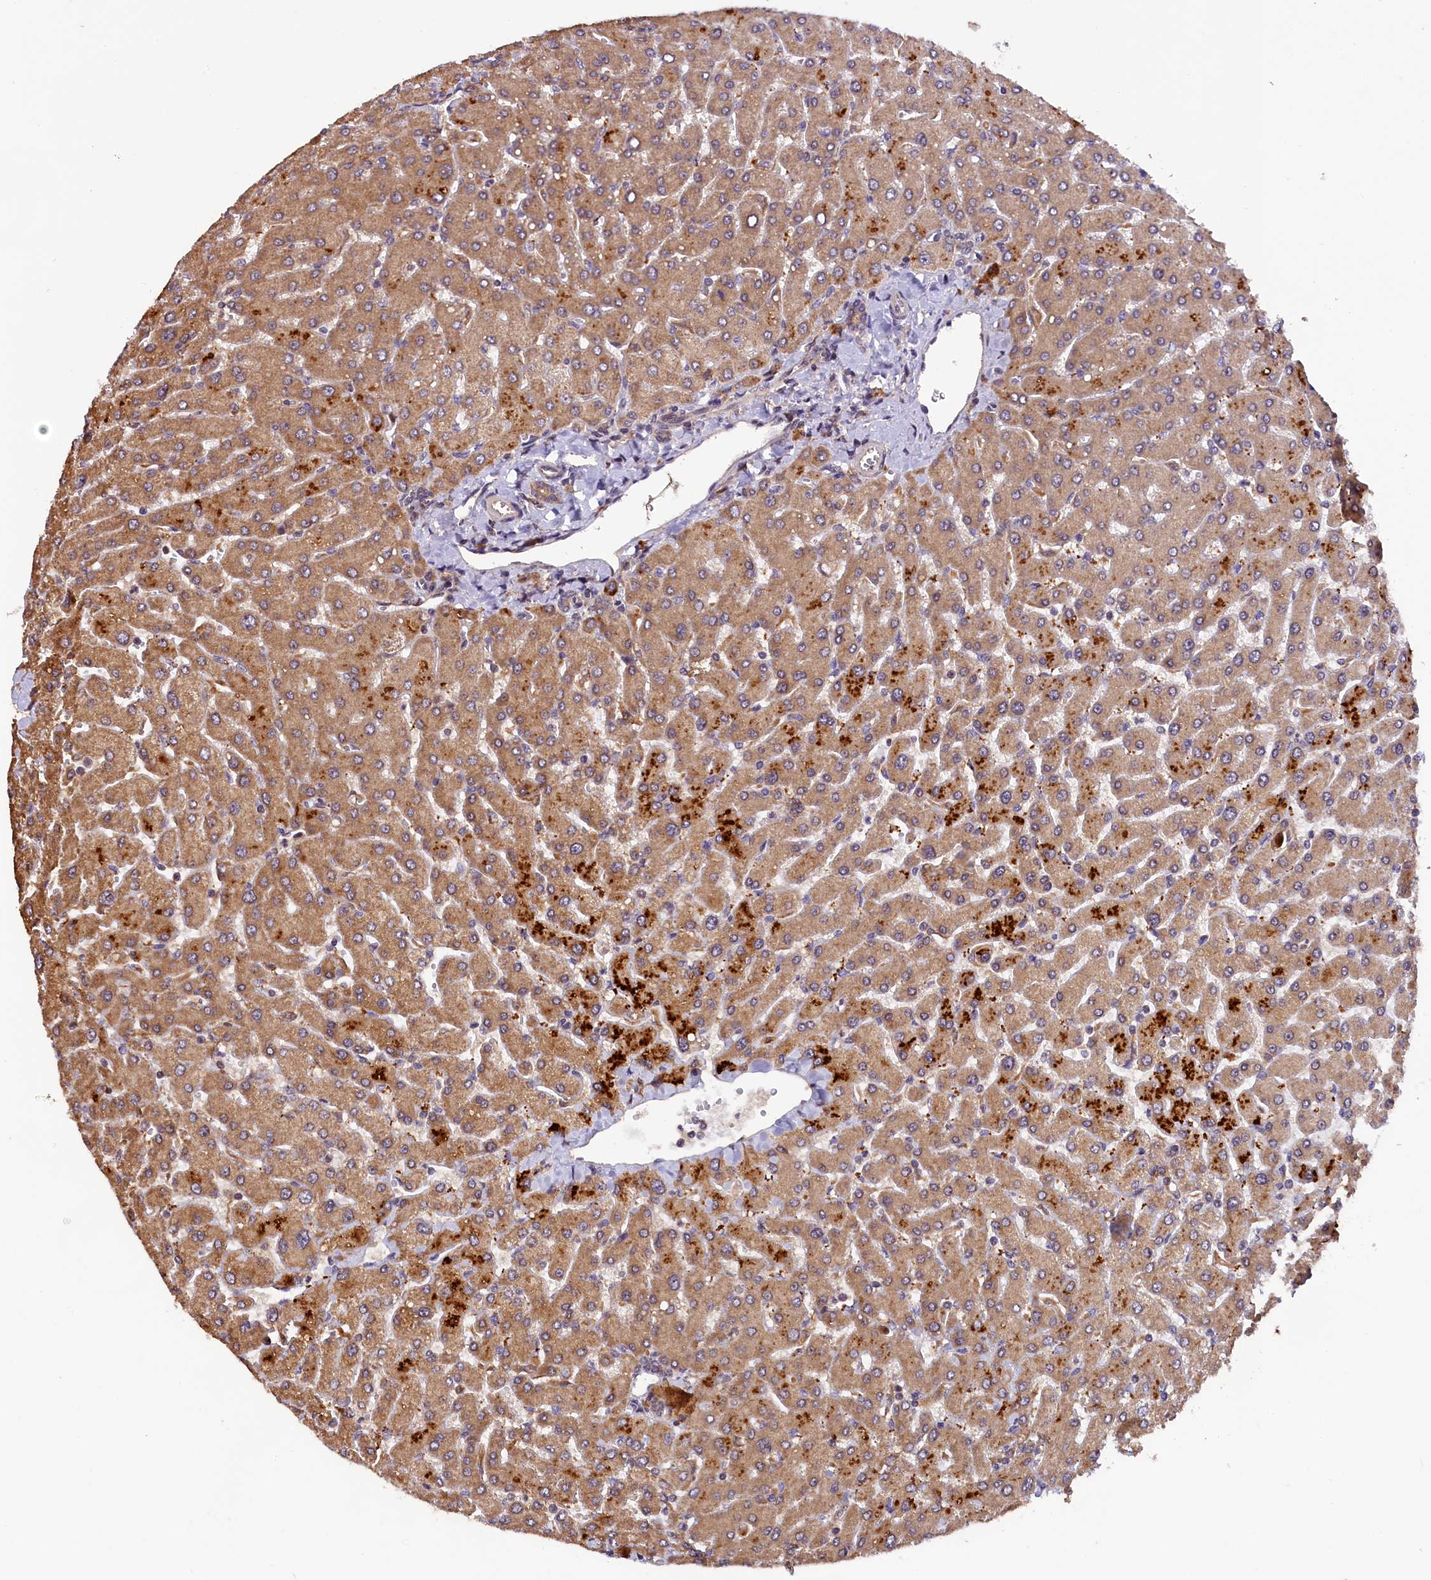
{"staining": {"intensity": "moderate", "quantity": "25%-75%", "location": "cytoplasmic/membranous"}, "tissue": "liver", "cell_type": "Cholangiocytes", "image_type": "normal", "snomed": [{"axis": "morphology", "description": "Normal tissue, NOS"}, {"axis": "topography", "description": "Liver"}], "caption": "A brown stain labels moderate cytoplasmic/membranous positivity of a protein in cholangiocytes of benign liver.", "gene": "DOHH", "patient": {"sex": "male", "age": 55}}